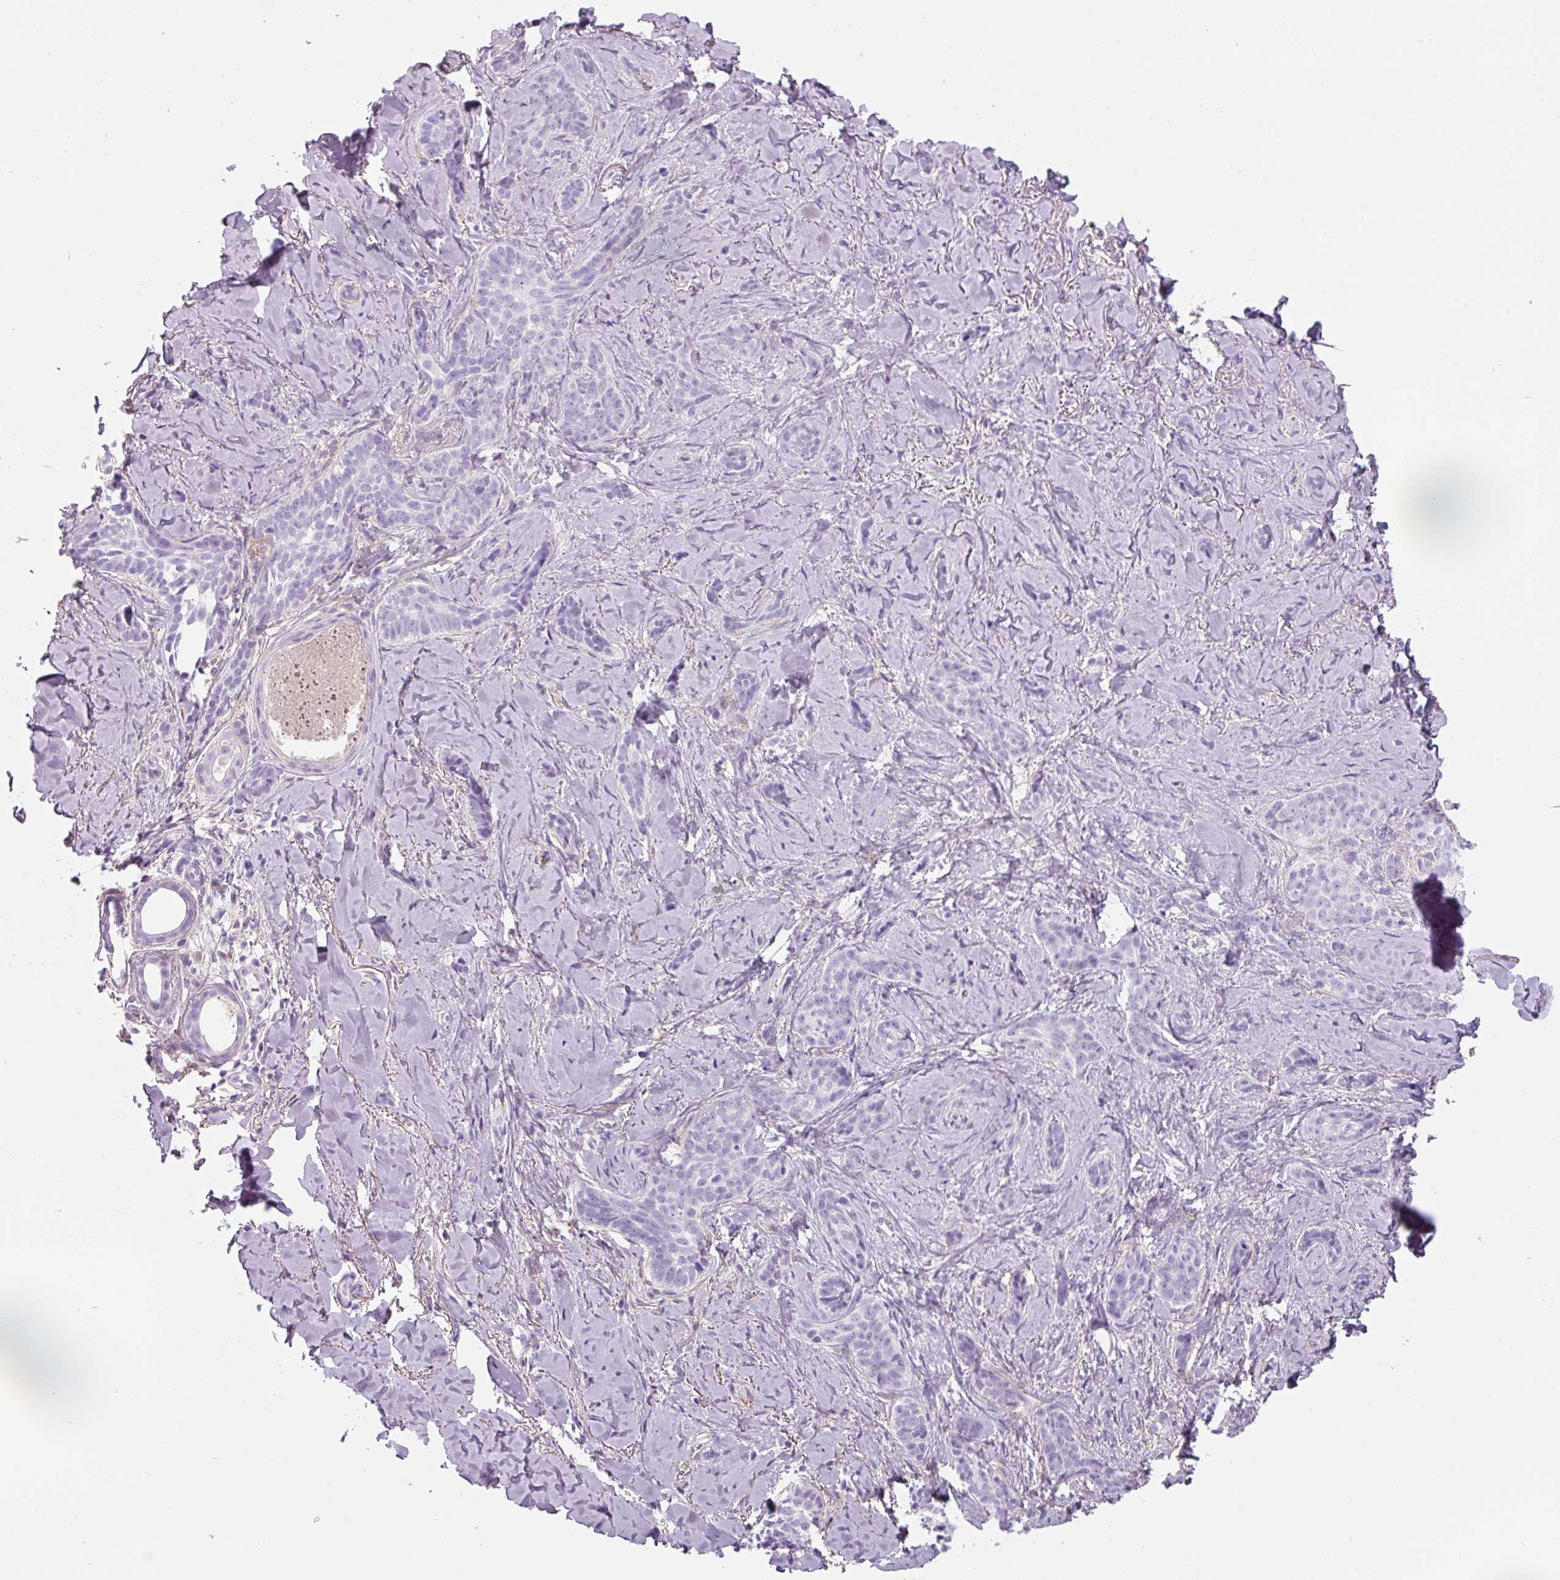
{"staining": {"intensity": "negative", "quantity": "none", "location": "none"}, "tissue": "skin cancer", "cell_type": "Tumor cells", "image_type": "cancer", "snomed": [{"axis": "morphology", "description": "Basal cell carcinoma"}, {"axis": "topography", "description": "Skin"}], "caption": "Micrograph shows no significant protein expression in tumor cells of basal cell carcinoma (skin). (DAB IHC, high magnification).", "gene": "DNM1", "patient": {"sex": "female", "age": 55}}